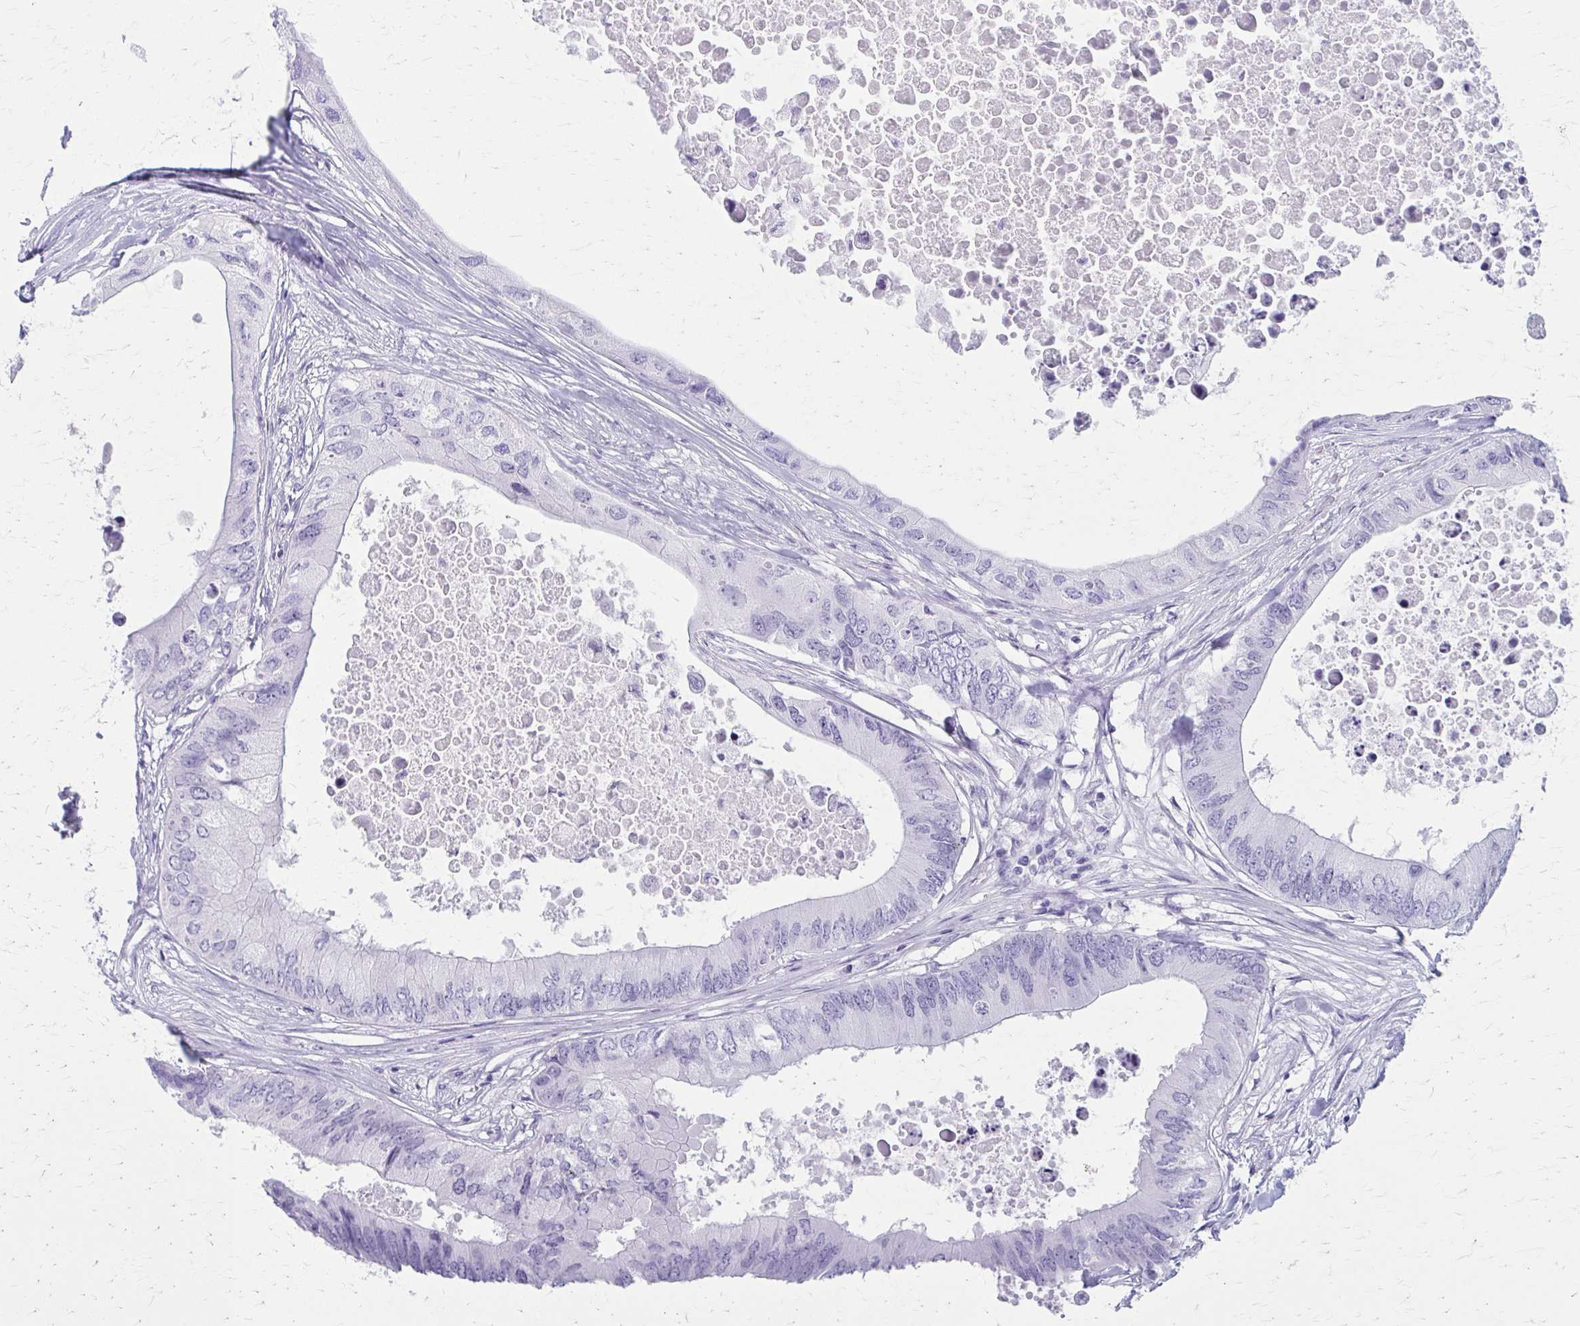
{"staining": {"intensity": "negative", "quantity": "none", "location": "none"}, "tissue": "colorectal cancer", "cell_type": "Tumor cells", "image_type": "cancer", "snomed": [{"axis": "morphology", "description": "Adenocarcinoma, NOS"}, {"axis": "topography", "description": "Colon"}], "caption": "This is an IHC photomicrograph of colorectal adenocarcinoma. There is no expression in tumor cells.", "gene": "CELF5", "patient": {"sex": "male", "age": 71}}